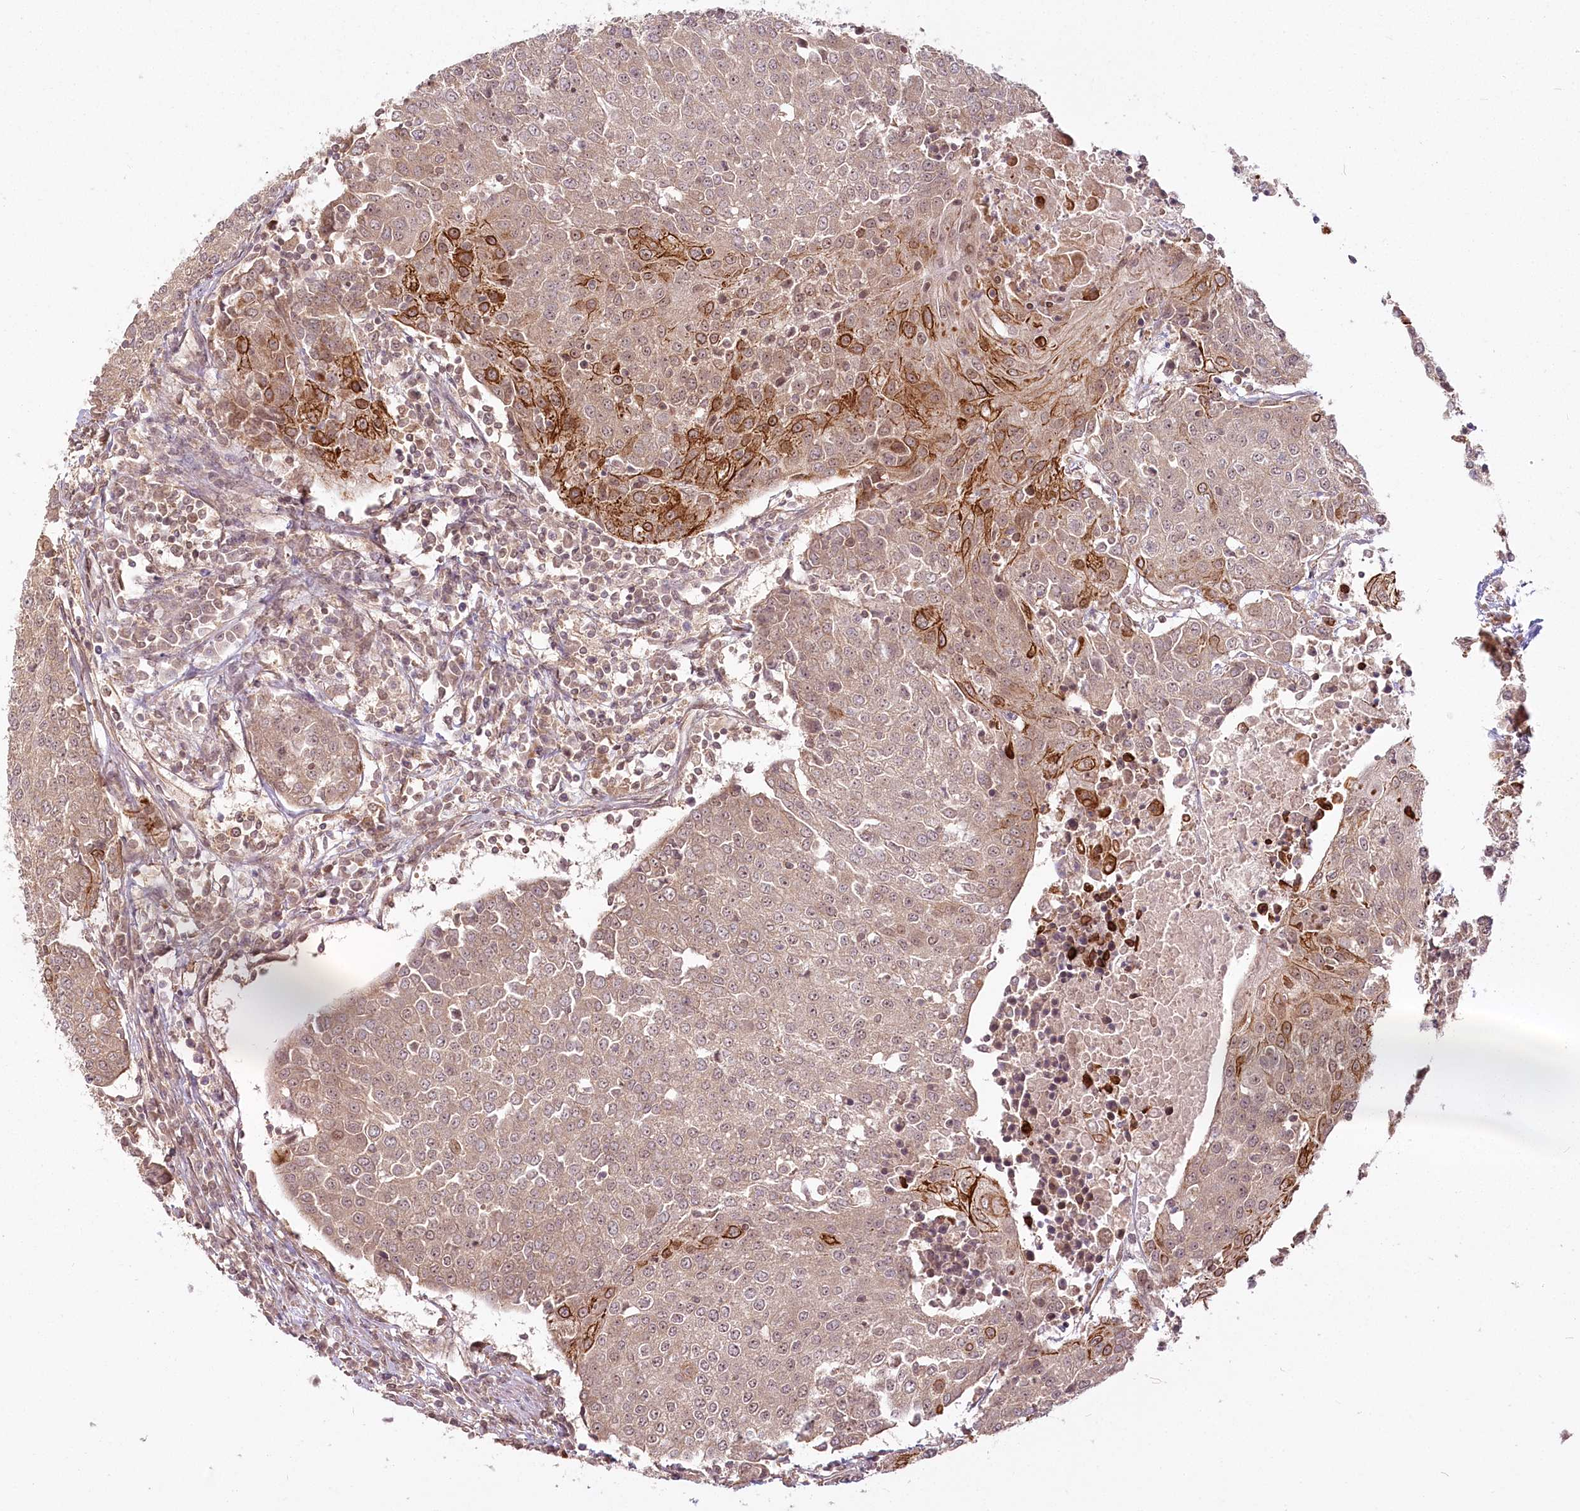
{"staining": {"intensity": "strong", "quantity": "<25%", "location": "cytoplasmic/membranous"}, "tissue": "urothelial cancer", "cell_type": "Tumor cells", "image_type": "cancer", "snomed": [{"axis": "morphology", "description": "Urothelial carcinoma, High grade"}, {"axis": "topography", "description": "Urinary bladder"}], "caption": "This micrograph demonstrates IHC staining of human urothelial cancer, with medium strong cytoplasmic/membranous positivity in approximately <25% of tumor cells.", "gene": "R3HDM2", "patient": {"sex": "female", "age": 85}}